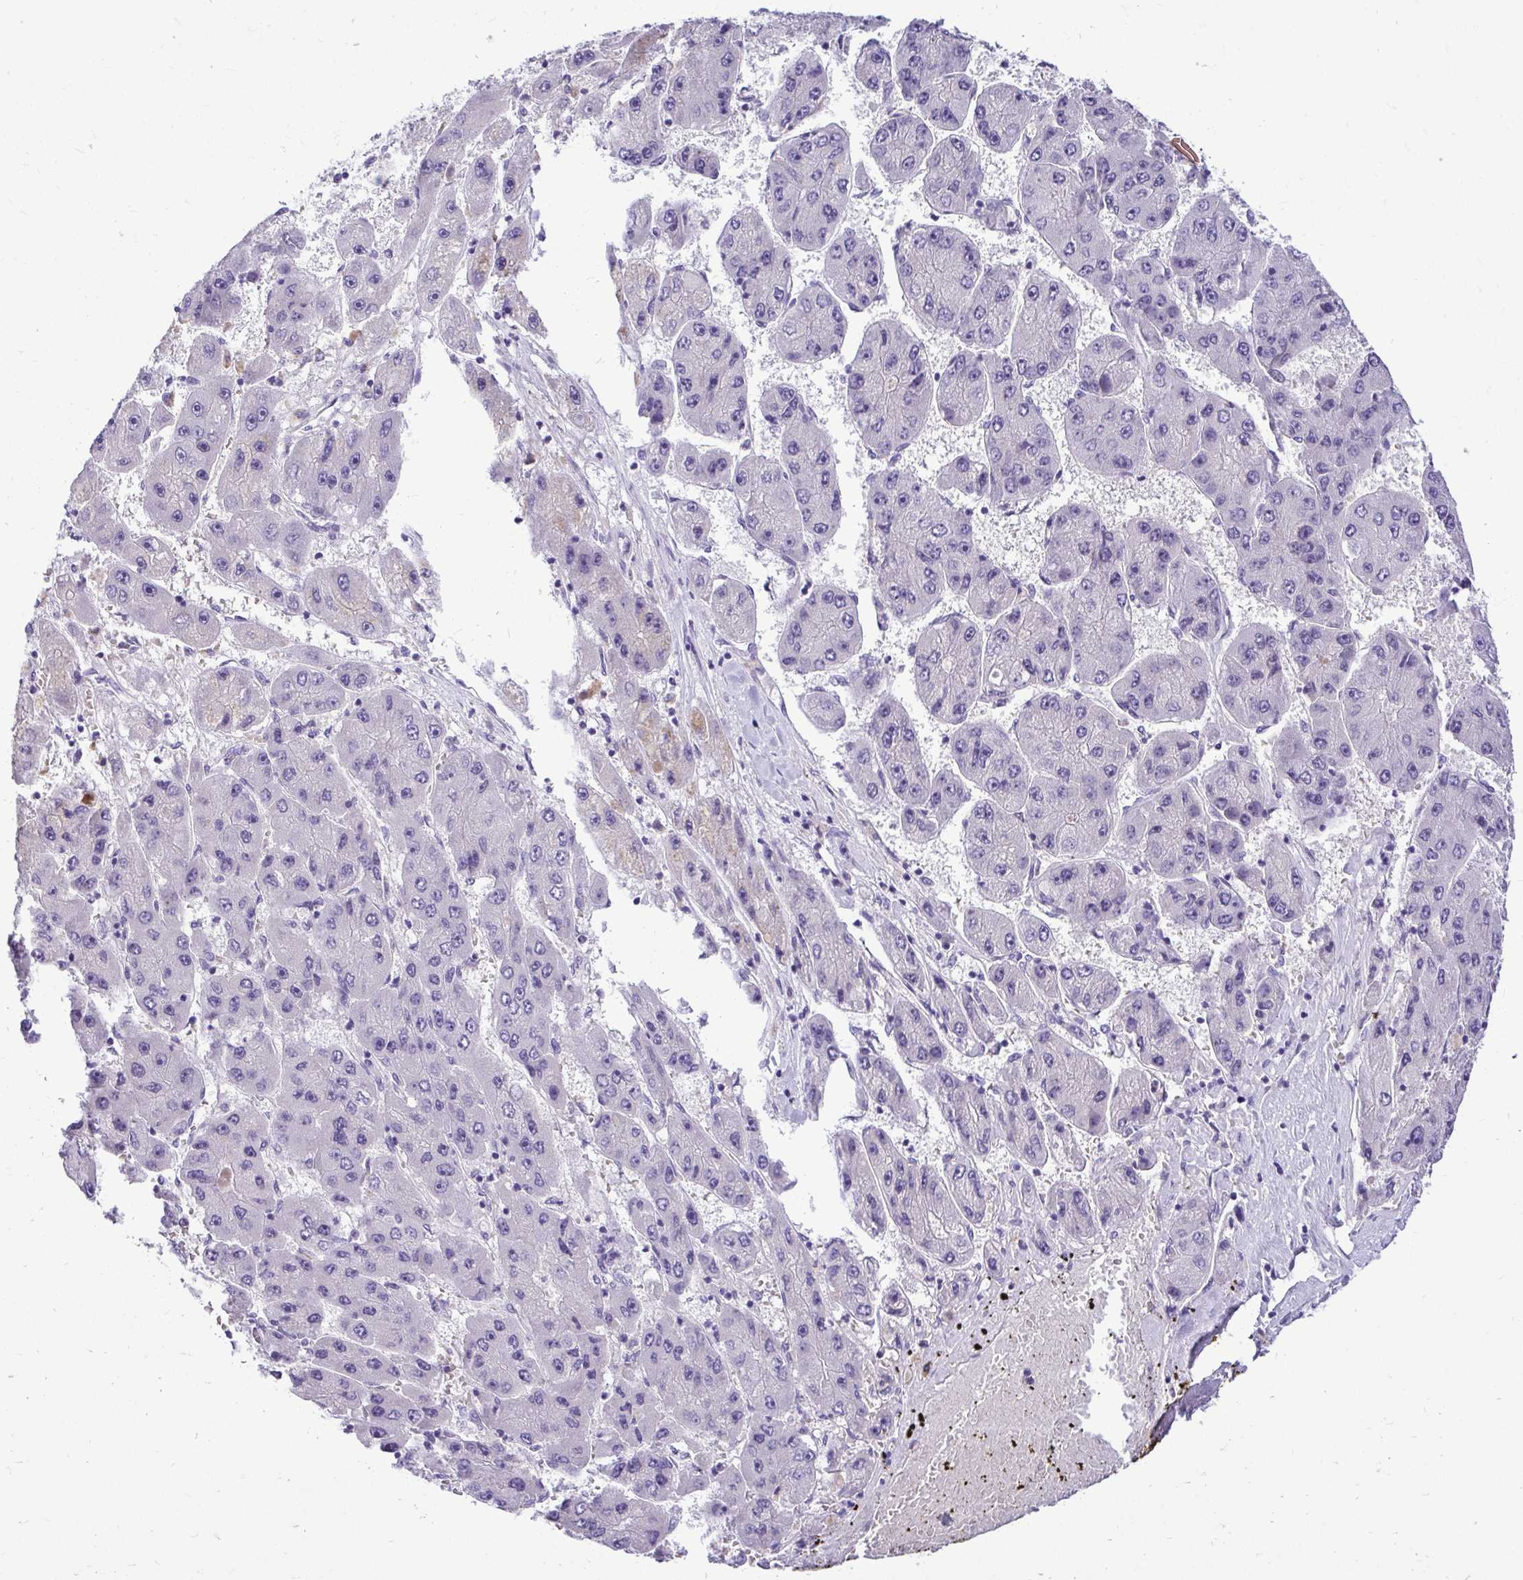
{"staining": {"intensity": "negative", "quantity": "none", "location": "none"}, "tissue": "liver cancer", "cell_type": "Tumor cells", "image_type": "cancer", "snomed": [{"axis": "morphology", "description": "Carcinoma, Hepatocellular, NOS"}, {"axis": "topography", "description": "Liver"}], "caption": "IHC image of human liver cancer (hepatocellular carcinoma) stained for a protein (brown), which displays no expression in tumor cells. (Brightfield microscopy of DAB IHC at high magnification).", "gene": "CDC20", "patient": {"sex": "female", "age": 61}}